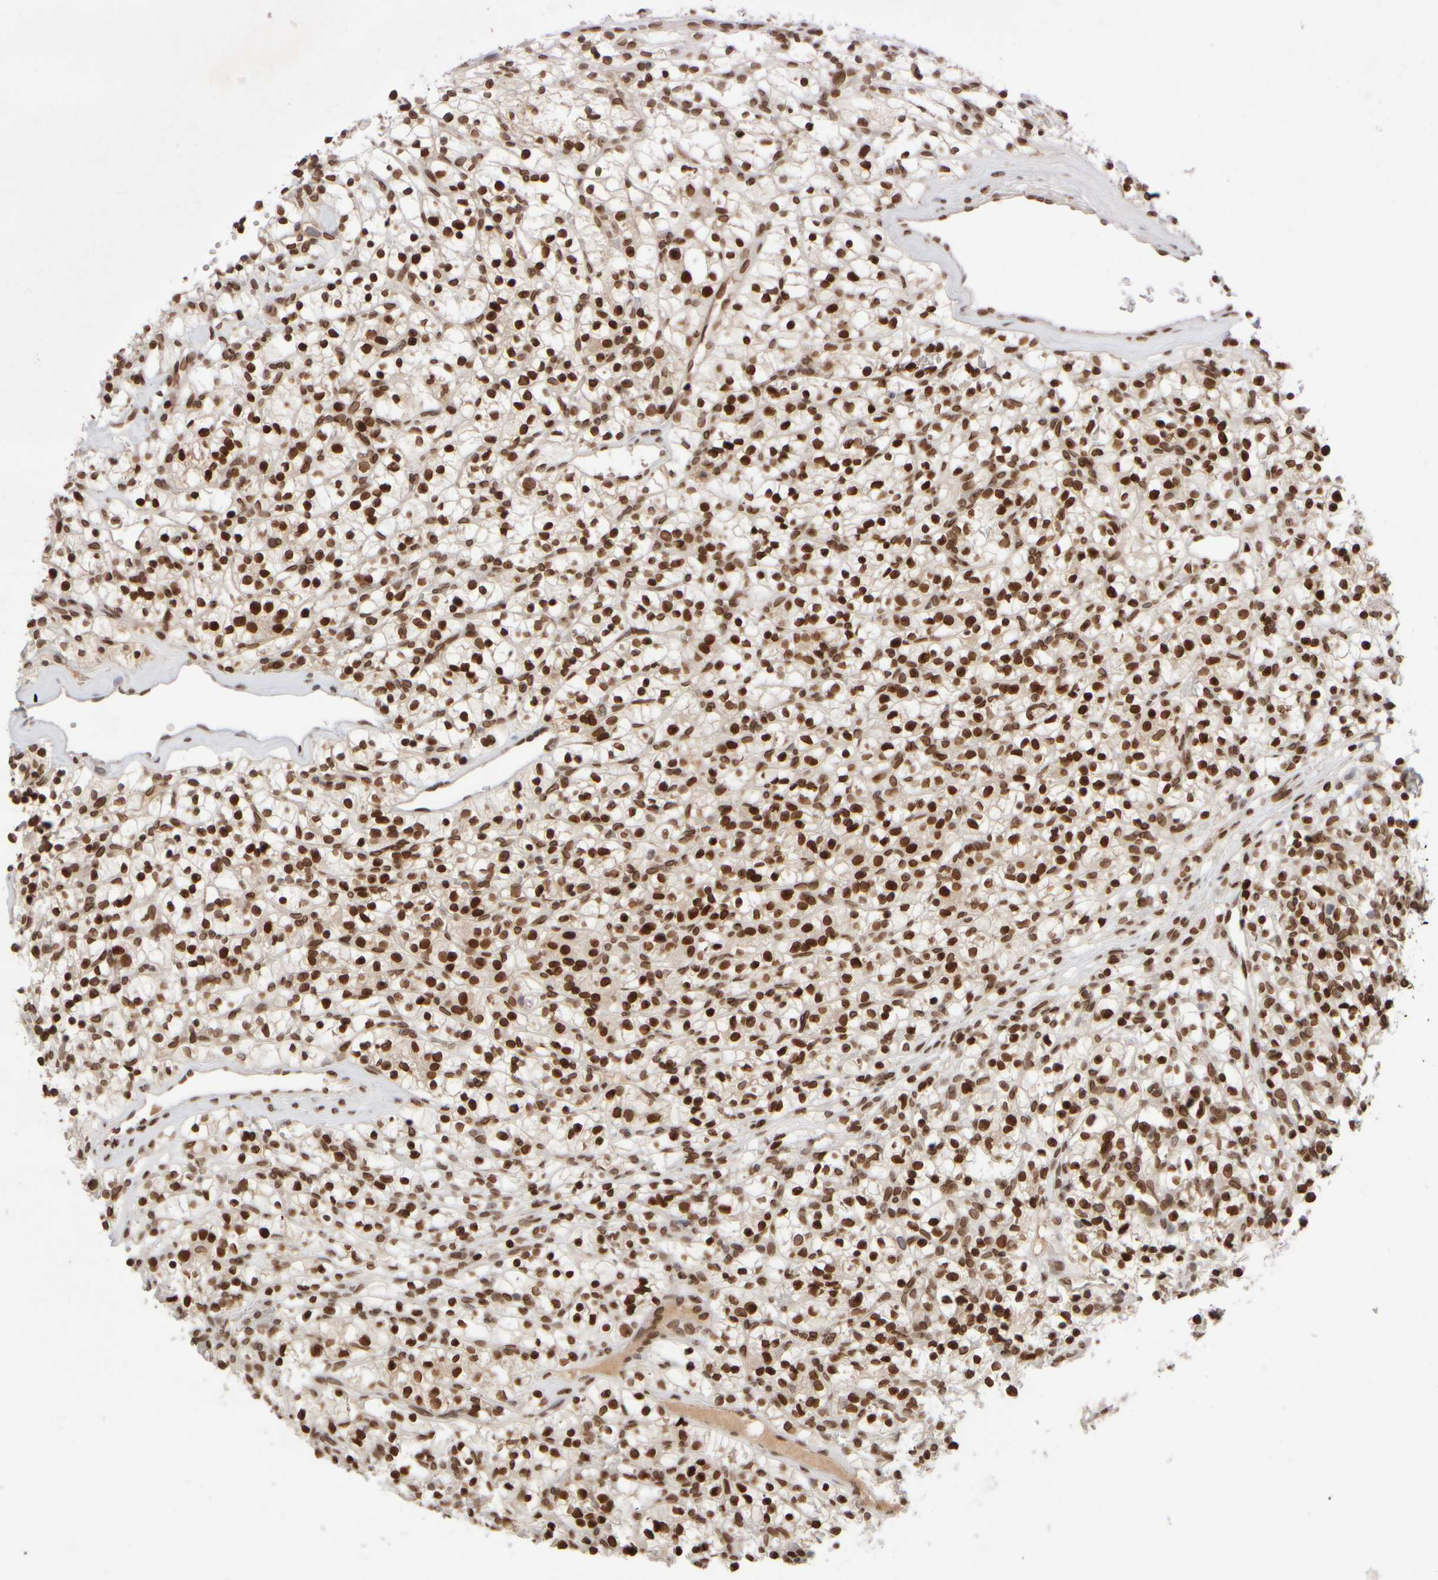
{"staining": {"intensity": "strong", "quantity": ">75%", "location": "nuclear"}, "tissue": "renal cancer", "cell_type": "Tumor cells", "image_type": "cancer", "snomed": [{"axis": "morphology", "description": "Adenocarcinoma, NOS"}, {"axis": "topography", "description": "Kidney"}], "caption": "This is a photomicrograph of immunohistochemistry staining of adenocarcinoma (renal), which shows strong positivity in the nuclear of tumor cells.", "gene": "ZC3HC1", "patient": {"sex": "female", "age": 57}}